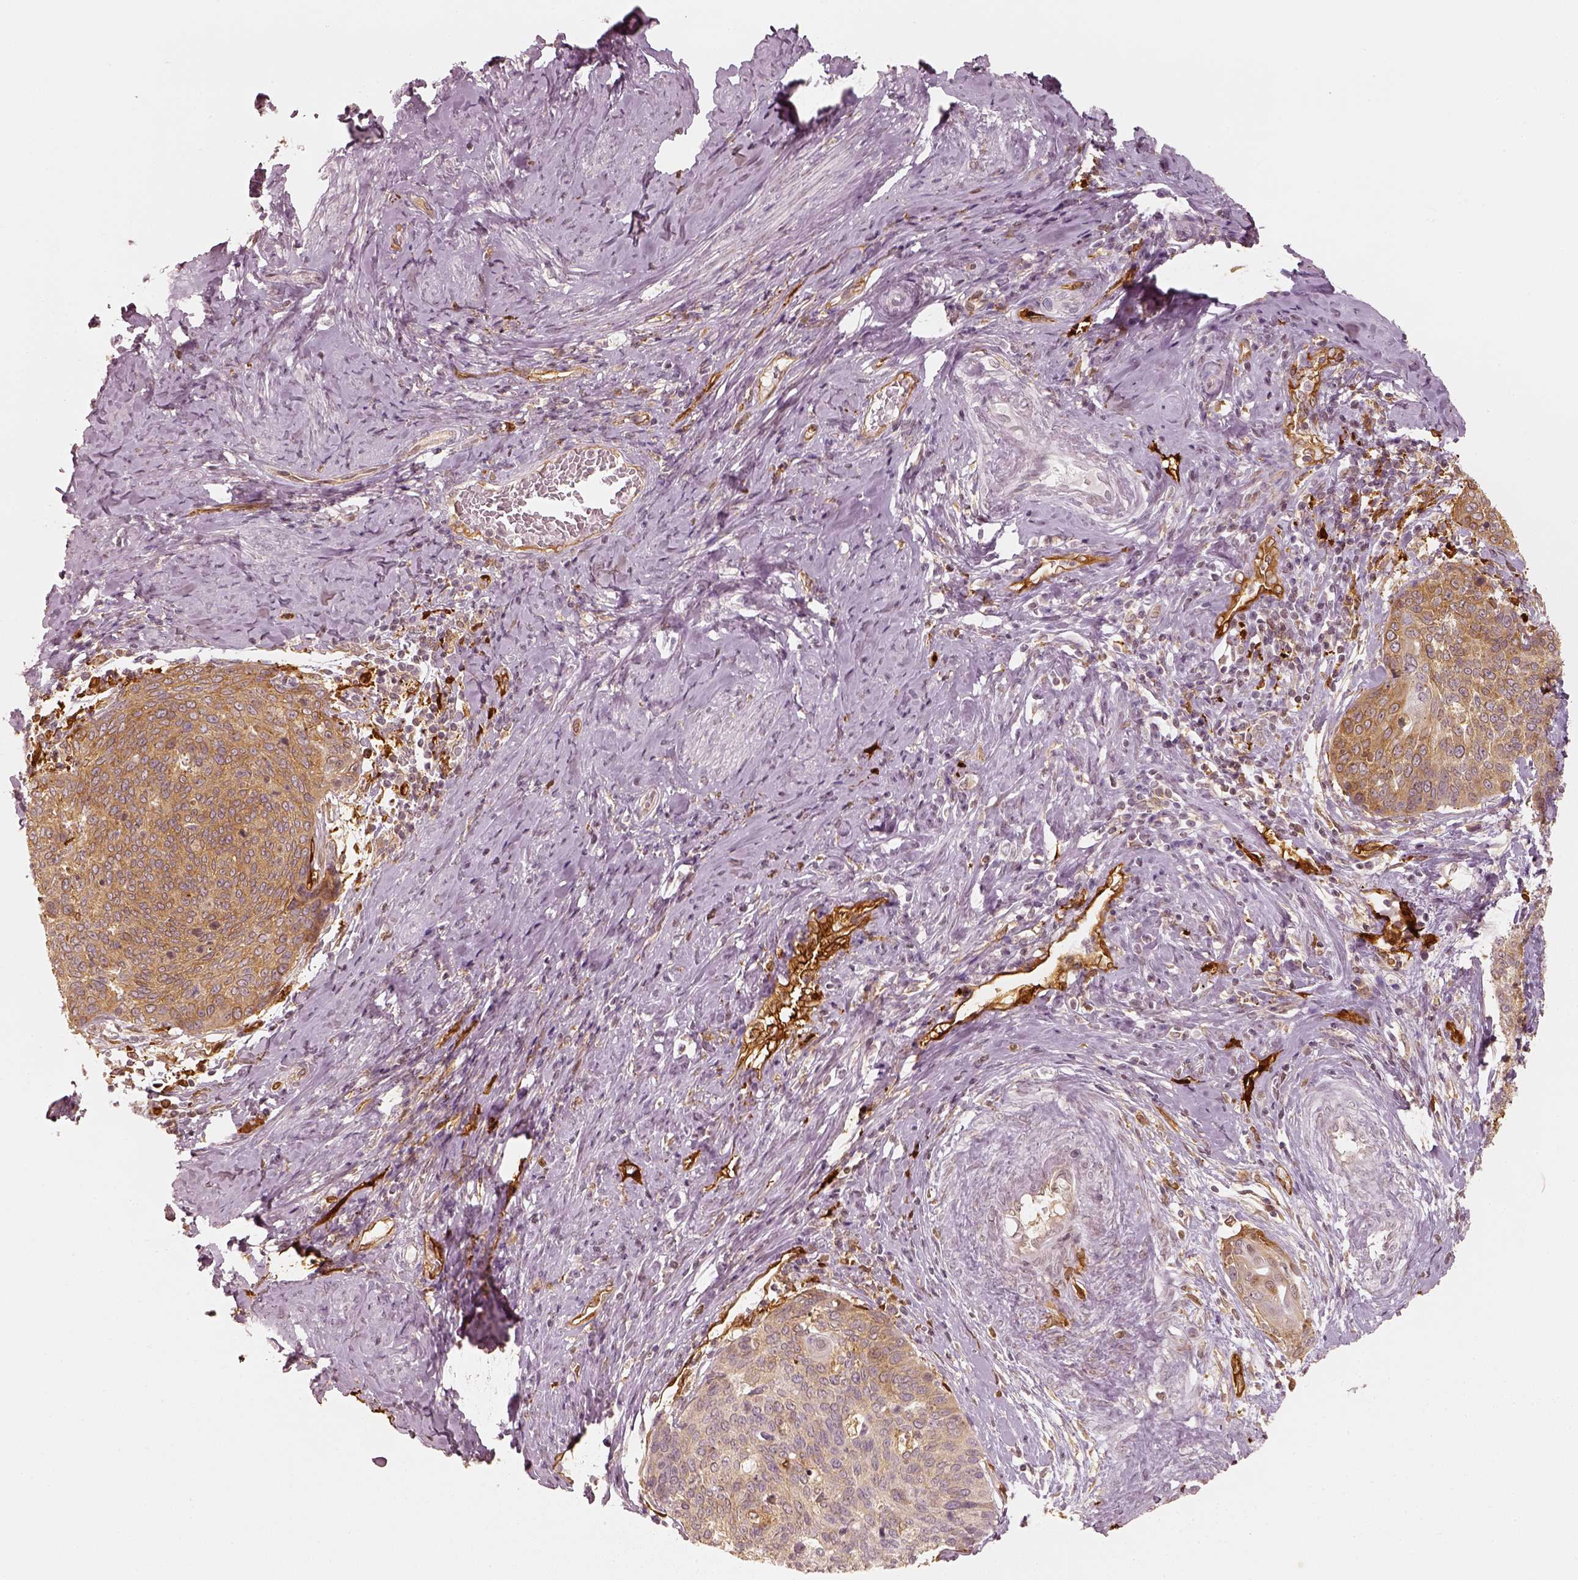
{"staining": {"intensity": "weak", "quantity": "25%-75%", "location": "cytoplasmic/membranous"}, "tissue": "cervical cancer", "cell_type": "Tumor cells", "image_type": "cancer", "snomed": [{"axis": "morphology", "description": "Squamous cell carcinoma, NOS"}, {"axis": "topography", "description": "Cervix"}], "caption": "About 25%-75% of tumor cells in human squamous cell carcinoma (cervical) exhibit weak cytoplasmic/membranous protein positivity as visualized by brown immunohistochemical staining.", "gene": "FSCN1", "patient": {"sex": "female", "age": 69}}